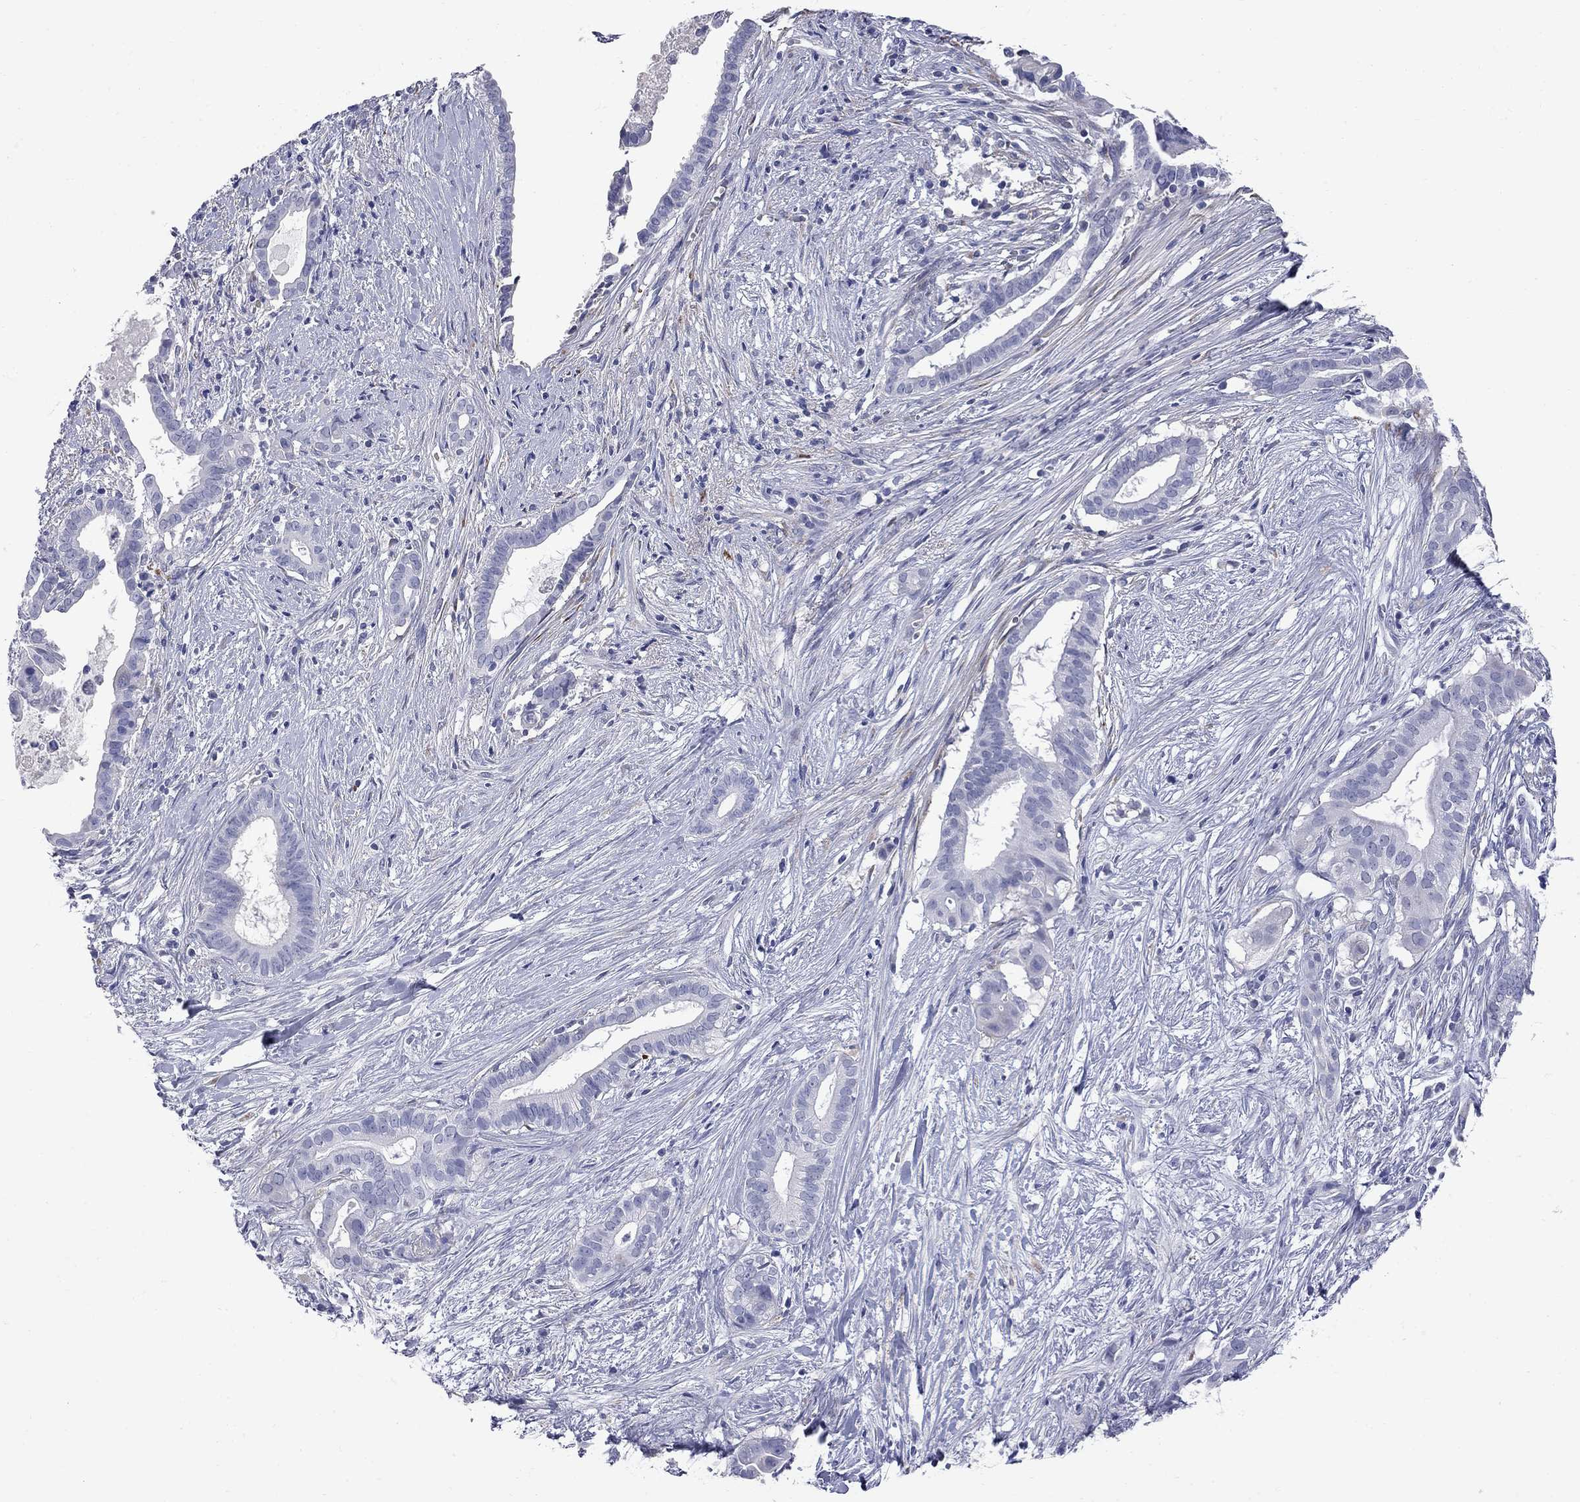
{"staining": {"intensity": "negative", "quantity": "none", "location": "none"}, "tissue": "pancreatic cancer", "cell_type": "Tumor cells", "image_type": "cancer", "snomed": [{"axis": "morphology", "description": "Adenocarcinoma, NOS"}, {"axis": "topography", "description": "Pancreas"}], "caption": "This is an IHC micrograph of pancreatic cancer (adenocarcinoma). There is no positivity in tumor cells.", "gene": "FAM221B", "patient": {"sex": "male", "age": 61}}